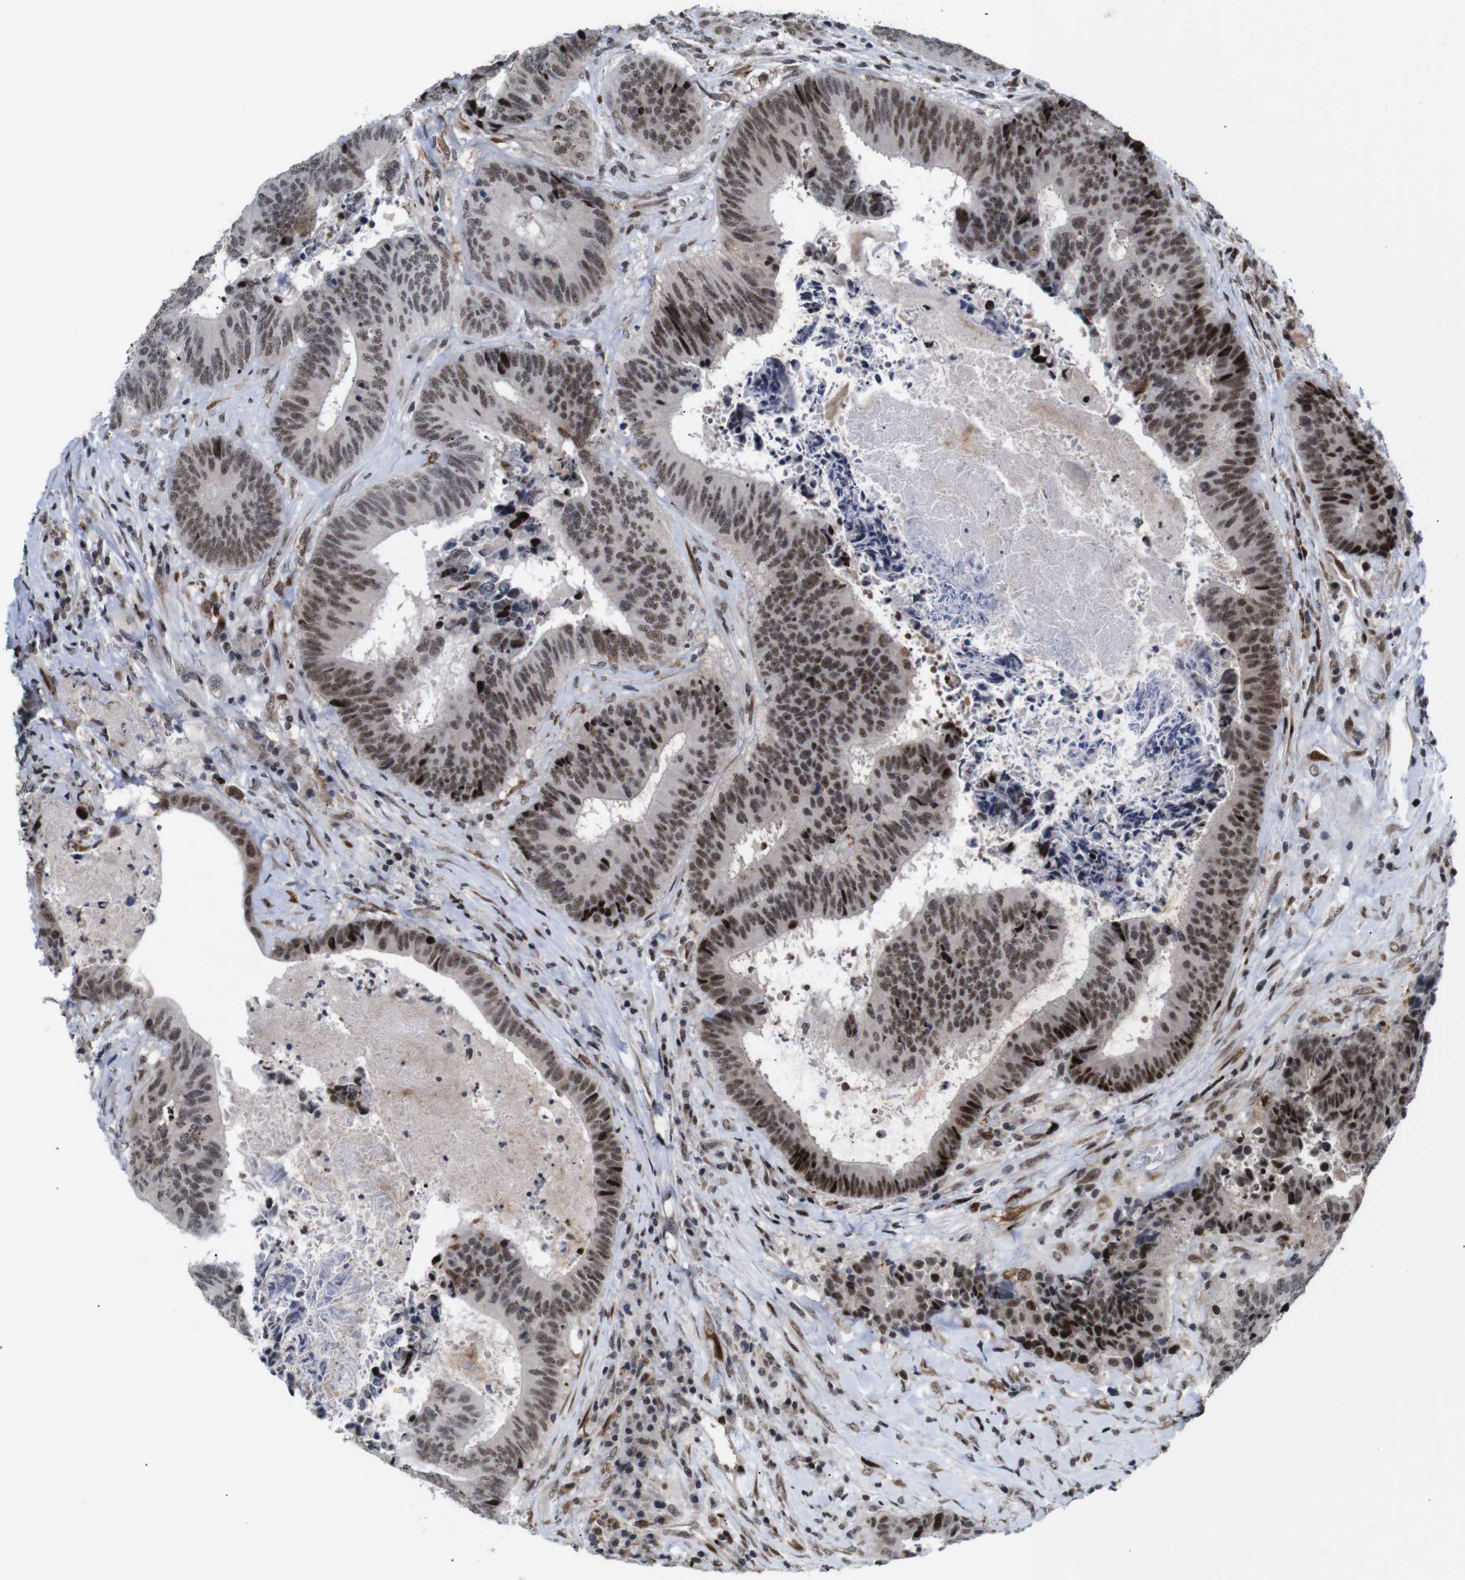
{"staining": {"intensity": "strong", "quantity": "25%-75%", "location": "nuclear"}, "tissue": "colorectal cancer", "cell_type": "Tumor cells", "image_type": "cancer", "snomed": [{"axis": "morphology", "description": "Adenocarcinoma, NOS"}, {"axis": "topography", "description": "Rectum"}], "caption": "A high-resolution image shows immunohistochemistry staining of colorectal cancer, which exhibits strong nuclear expression in approximately 25%-75% of tumor cells.", "gene": "EIF4G1", "patient": {"sex": "male", "age": 72}}